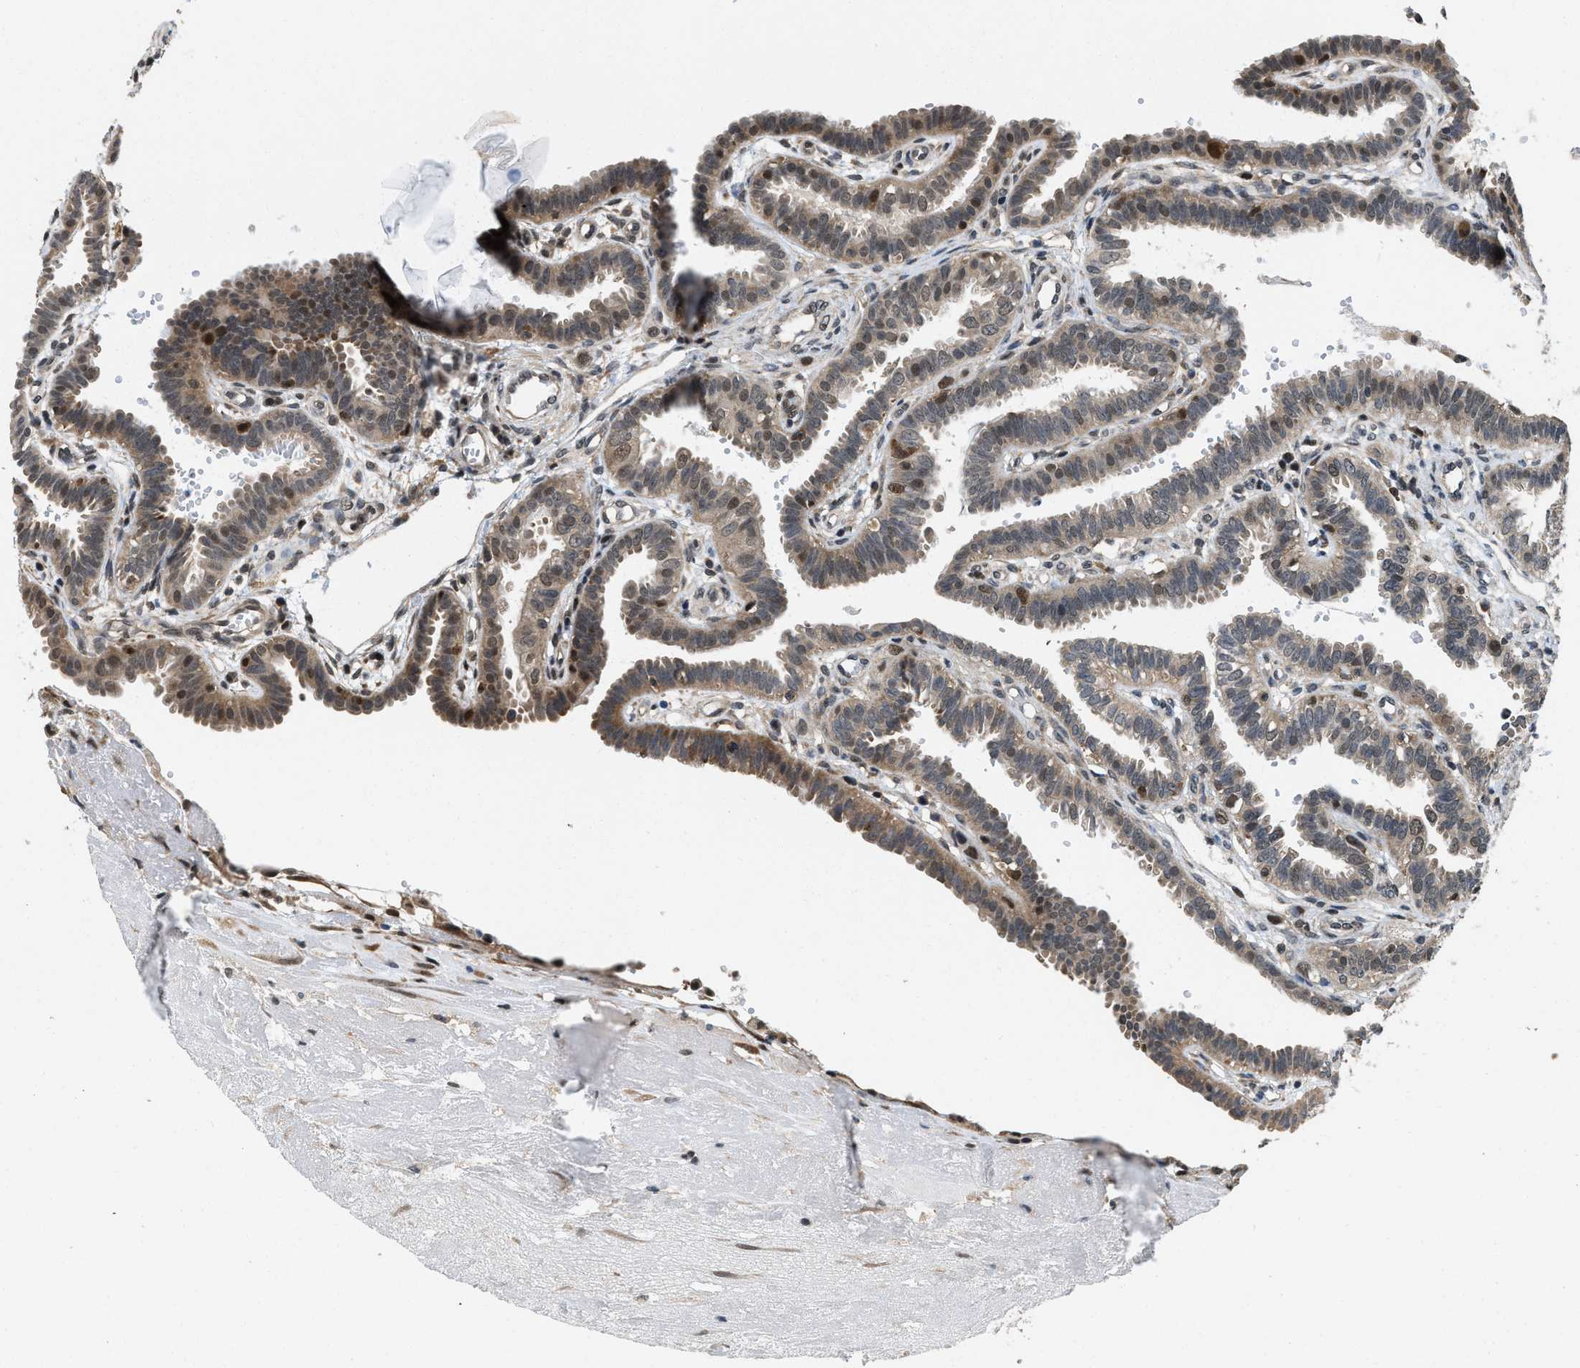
{"staining": {"intensity": "moderate", "quantity": "25%-75%", "location": "cytoplasmic/membranous,nuclear"}, "tissue": "fallopian tube", "cell_type": "Glandular cells", "image_type": "normal", "snomed": [{"axis": "morphology", "description": "Normal tissue, NOS"}, {"axis": "topography", "description": "Fallopian tube"}, {"axis": "topography", "description": "Placenta"}], "caption": "Protein analysis of normal fallopian tube displays moderate cytoplasmic/membranous,nuclear positivity in about 25%-75% of glandular cells.", "gene": "ATF7IP", "patient": {"sex": "female", "age": 34}}